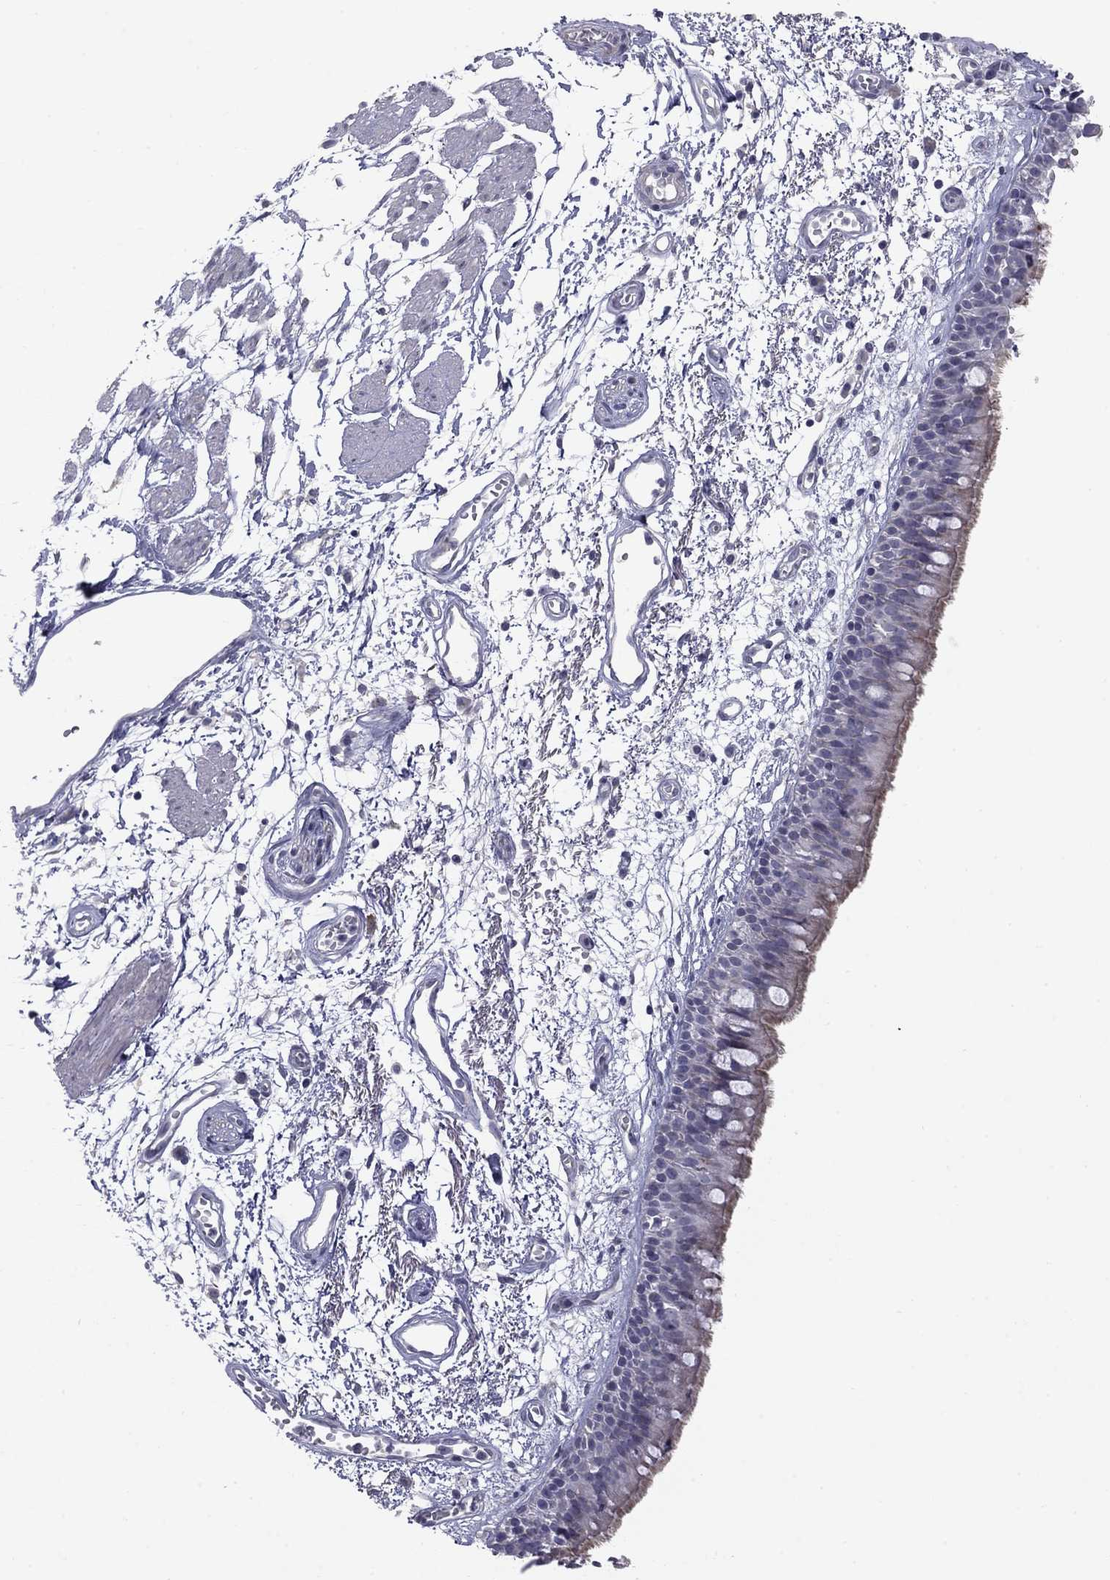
{"staining": {"intensity": "weak", "quantity": "25%-75%", "location": "cytoplasmic/membranous"}, "tissue": "bronchus", "cell_type": "Respiratory epithelial cells", "image_type": "normal", "snomed": [{"axis": "morphology", "description": "Normal tissue, NOS"}, {"axis": "morphology", "description": "Squamous cell carcinoma, NOS"}, {"axis": "topography", "description": "Cartilage tissue"}, {"axis": "topography", "description": "Bronchus"}, {"axis": "topography", "description": "Lung"}], "caption": "Bronchus stained with DAB (3,3'-diaminobenzidine) immunohistochemistry exhibits low levels of weak cytoplasmic/membranous staining in about 25%-75% of respiratory epithelial cells.", "gene": "PRRT2", "patient": {"sex": "male", "age": 66}}